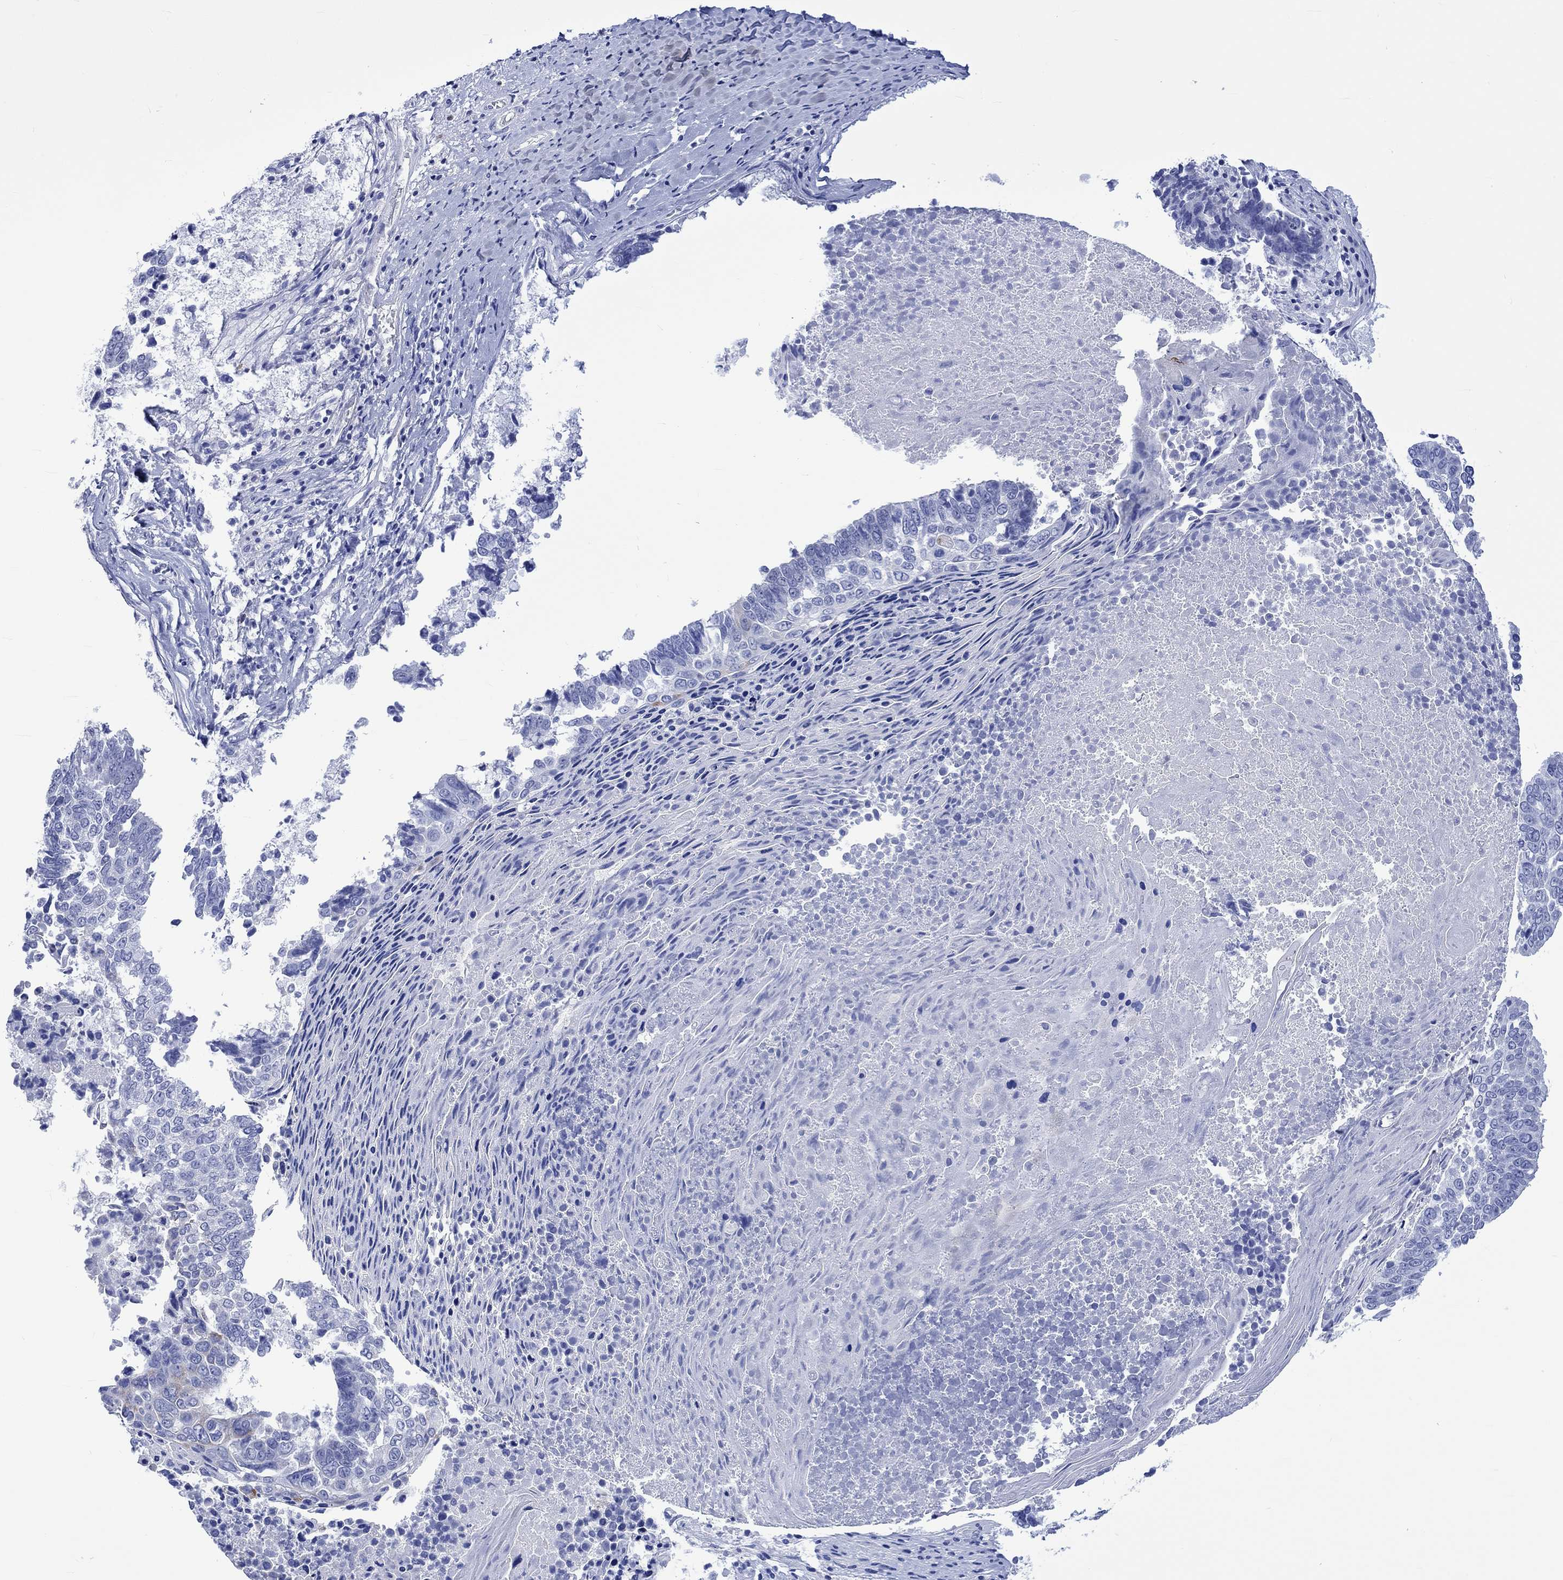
{"staining": {"intensity": "negative", "quantity": "none", "location": "none"}, "tissue": "lung cancer", "cell_type": "Tumor cells", "image_type": "cancer", "snomed": [{"axis": "morphology", "description": "Squamous cell carcinoma, NOS"}, {"axis": "topography", "description": "Lung"}], "caption": "Immunohistochemistry (IHC) of lung cancer shows no staining in tumor cells. (Immunohistochemistry, brightfield microscopy, high magnification).", "gene": "KLHL33", "patient": {"sex": "male", "age": 73}}